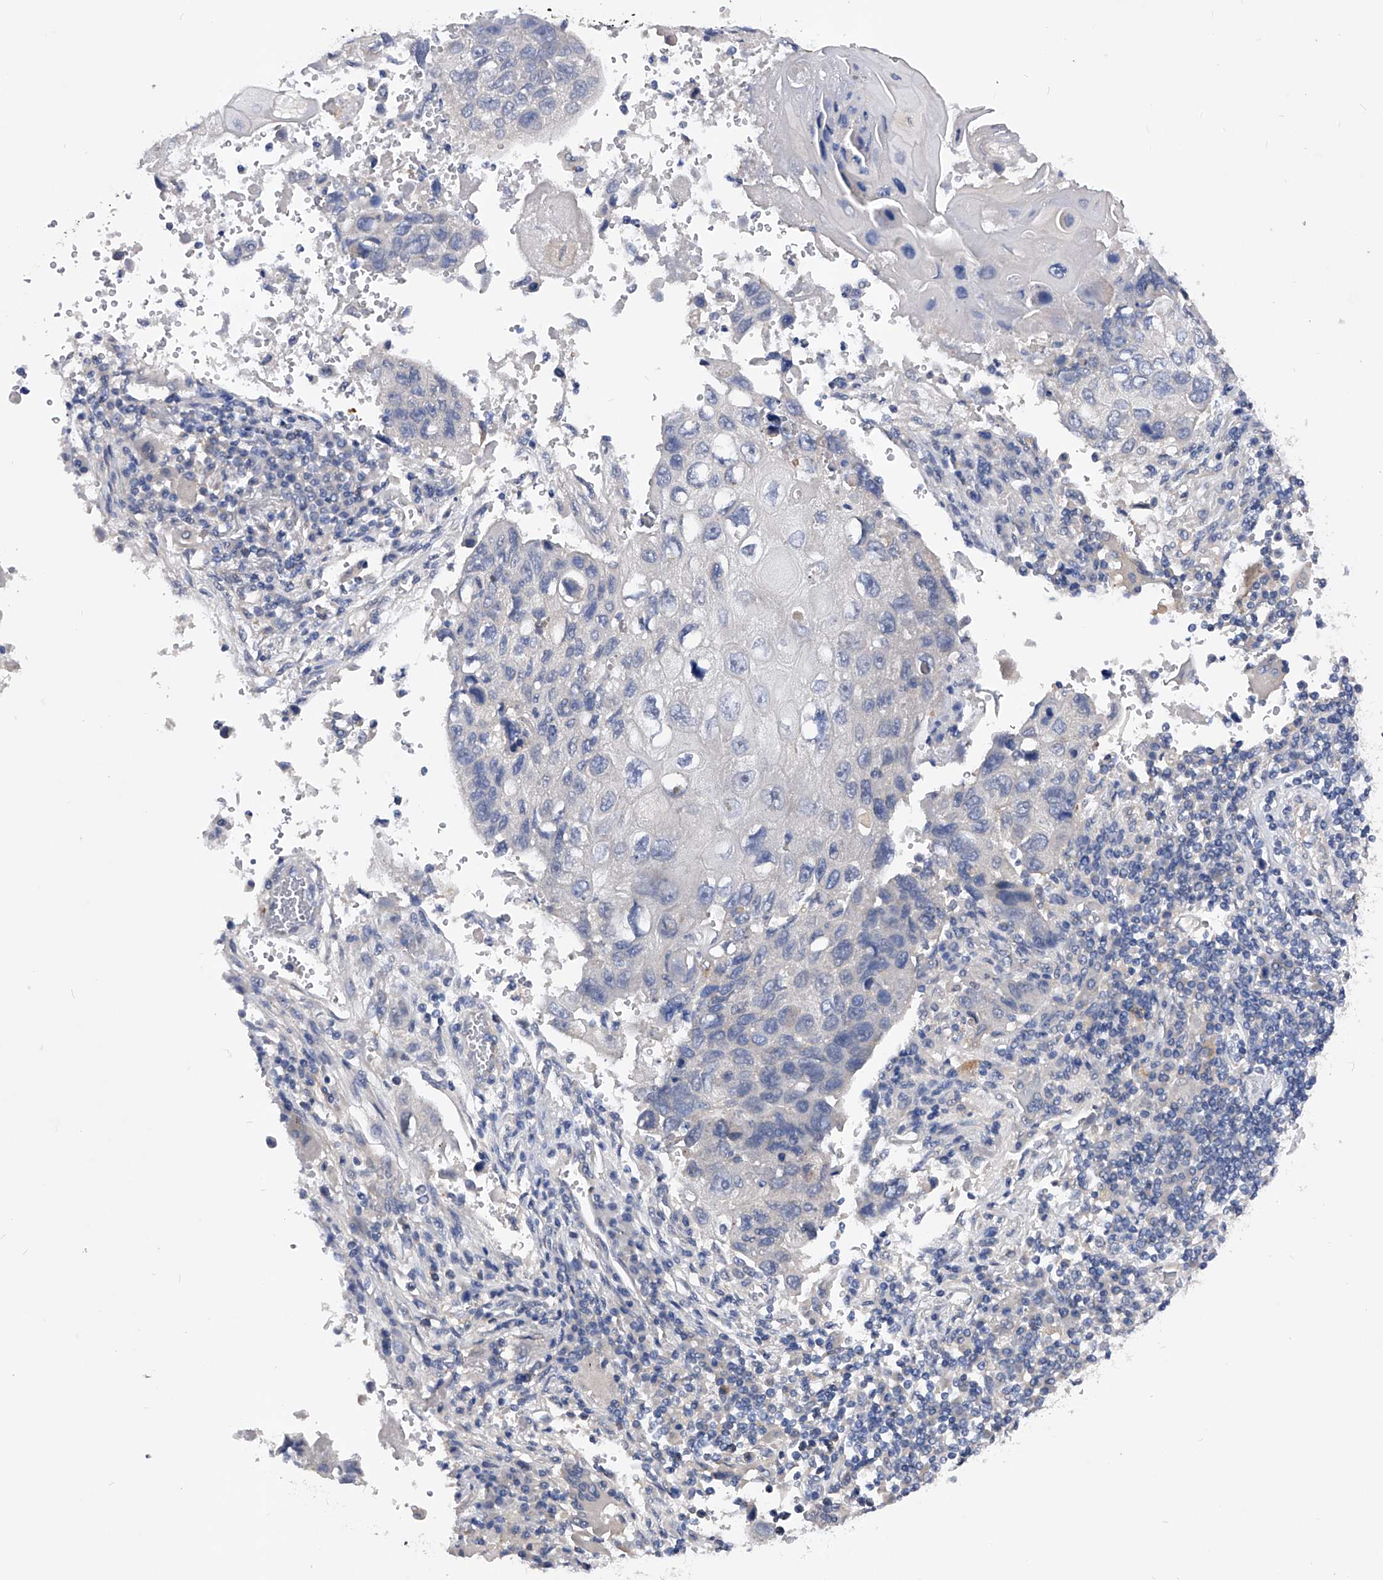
{"staining": {"intensity": "negative", "quantity": "none", "location": "none"}, "tissue": "lung cancer", "cell_type": "Tumor cells", "image_type": "cancer", "snomed": [{"axis": "morphology", "description": "Squamous cell carcinoma, NOS"}, {"axis": "topography", "description": "Lung"}], "caption": "High power microscopy photomicrograph of an immunohistochemistry photomicrograph of lung squamous cell carcinoma, revealing no significant expression in tumor cells.", "gene": "PPP5C", "patient": {"sex": "male", "age": 61}}